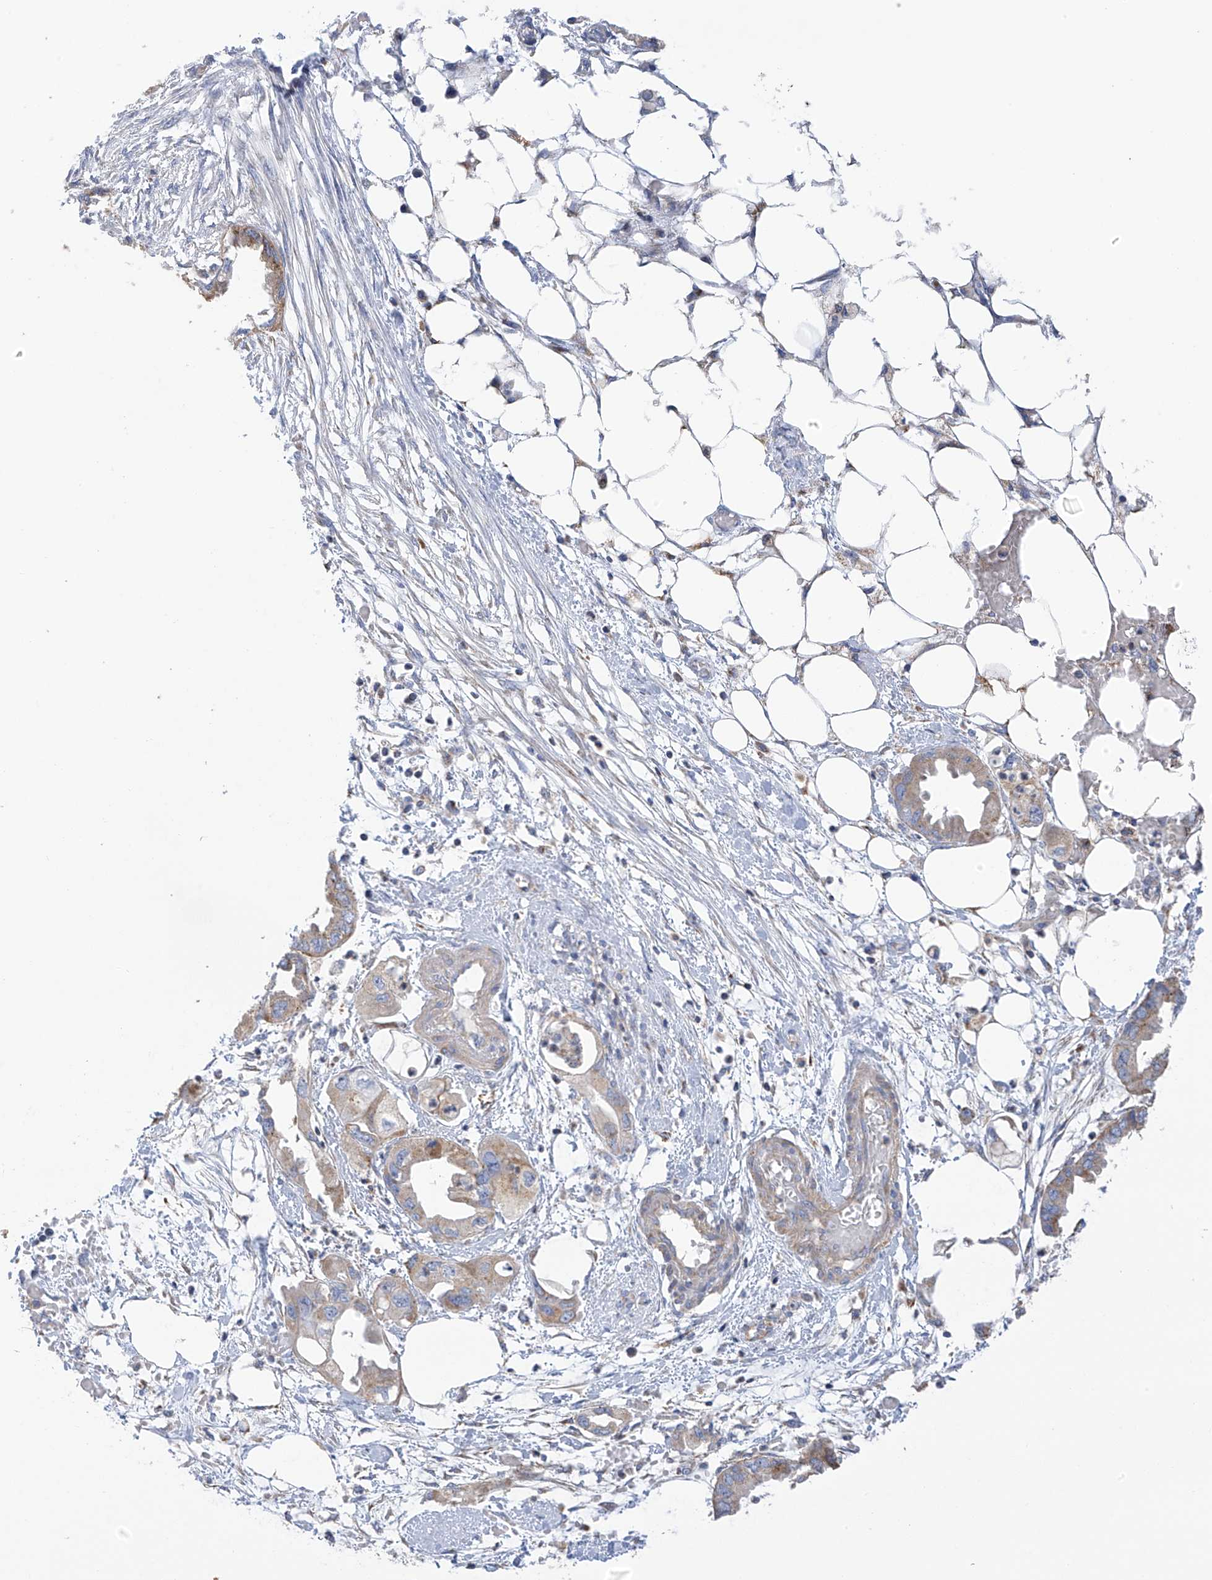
{"staining": {"intensity": "moderate", "quantity": "25%-75%", "location": "cytoplasmic/membranous"}, "tissue": "endometrial cancer", "cell_type": "Tumor cells", "image_type": "cancer", "snomed": [{"axis": "morphology", "description": "Adenocarcinoma, NOS"}, {"axis": "morphology", "description": "Adenocarcinoma, metastatic, NOS"}, {"axis": "topography", "description": "Adipose tissue"}, {"axis": "topography", "description": "Endometrium"}], "caption": "High-power microscopy captured an immunohistochemistry (IHC) micrograph of metastatic adenocarcinoma (endometrial), revealing moderate cytoplasmic/membranous positivity in about 25%-75% of tumor cells.", "gene": "ITM2B", "patient": {"sex": "female", "age": 67}}